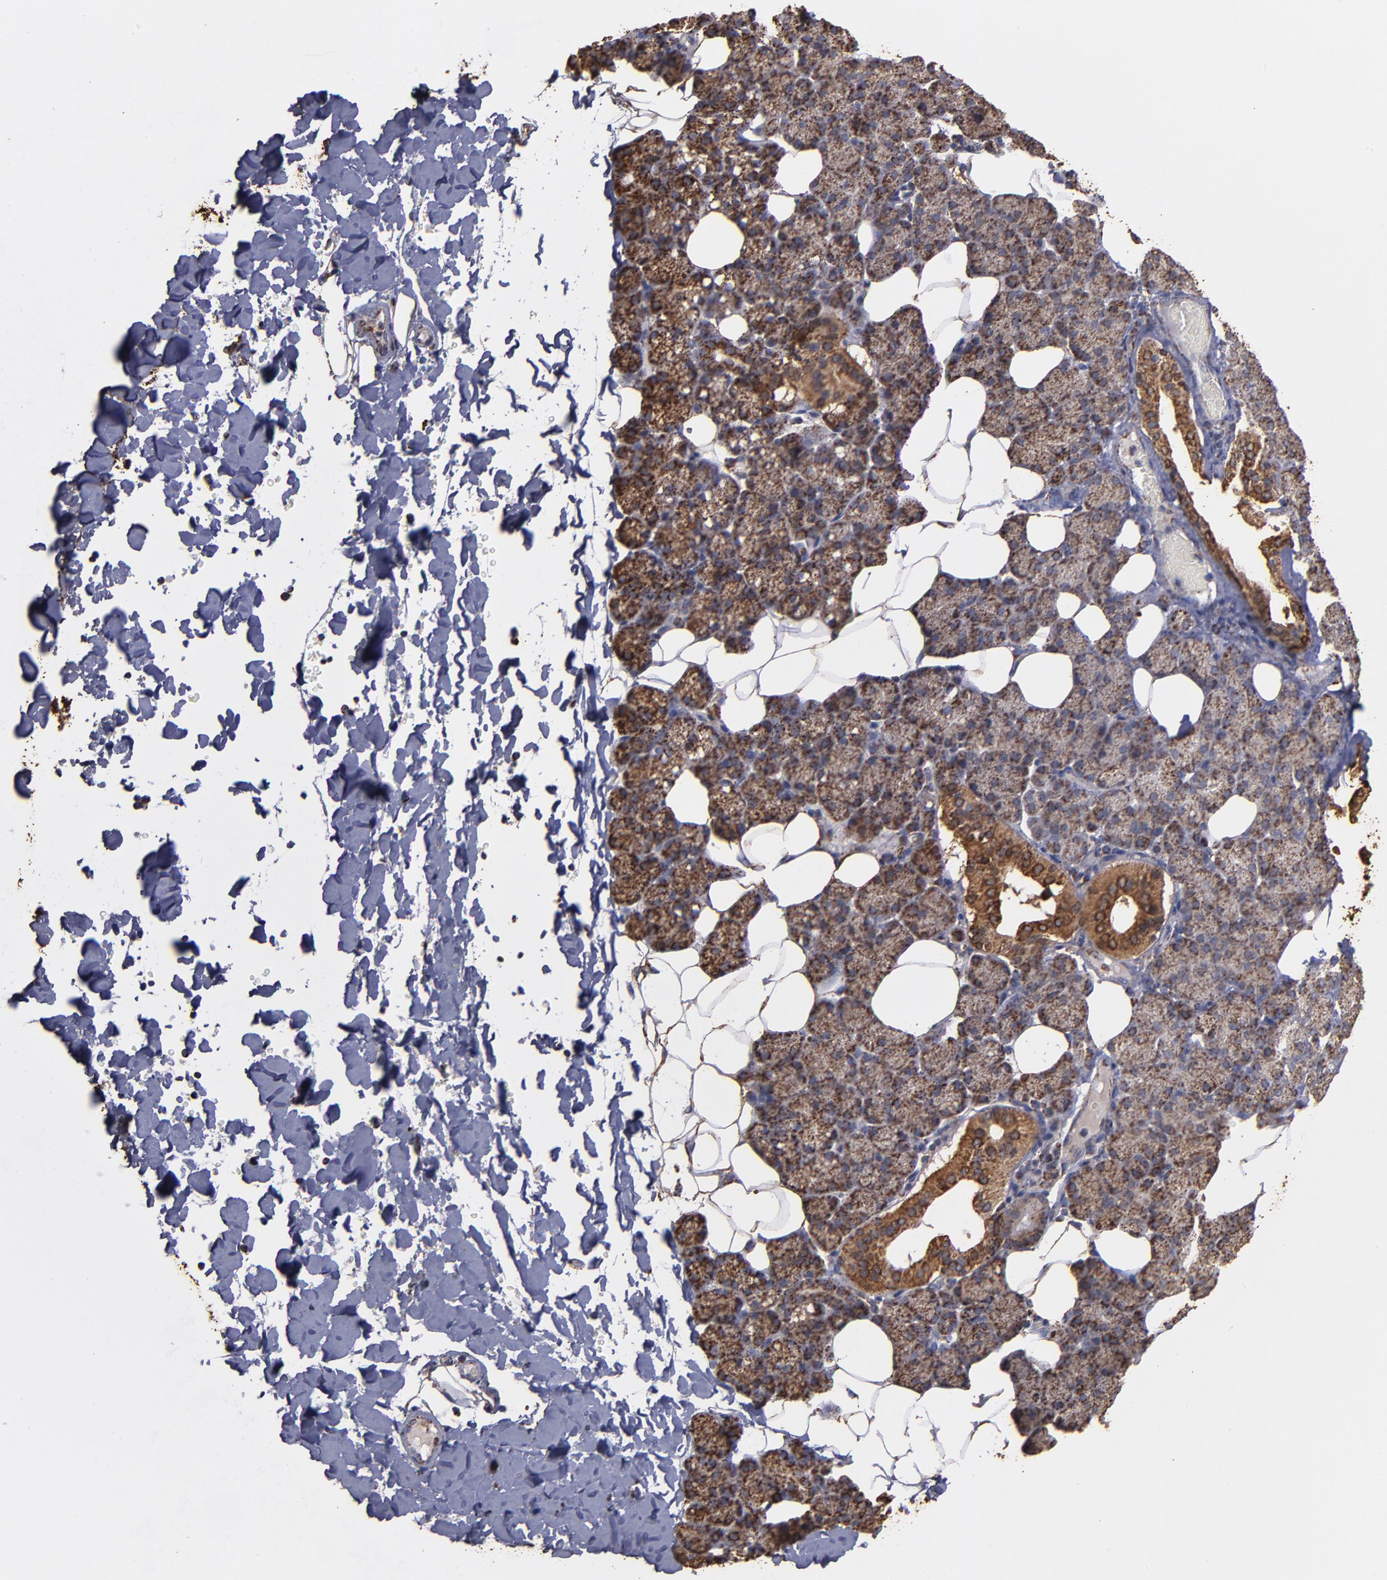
{"staining": {"intensity": "moderate", "quantity": ">75%", "location": "cytoplasmic/membranous"}, "tissue": "salivary gland", "cell_type": "Glandular cells", "image_type": "normal", "snomed": [{"axis": "morphology", "description": "Normal tissue, NOS"}, {"axis": "topography", "description": "Lymph node"}, {"axis": "topography", "description": "Salivary gland"}], "caption": "Protein analysis of normal salivary gland shows moderate cytoplasmic/membranous positivity in approximately >75% of glandular cells.", "gene": "SOD2", "patient": {"sex": "male", "age": 8}}